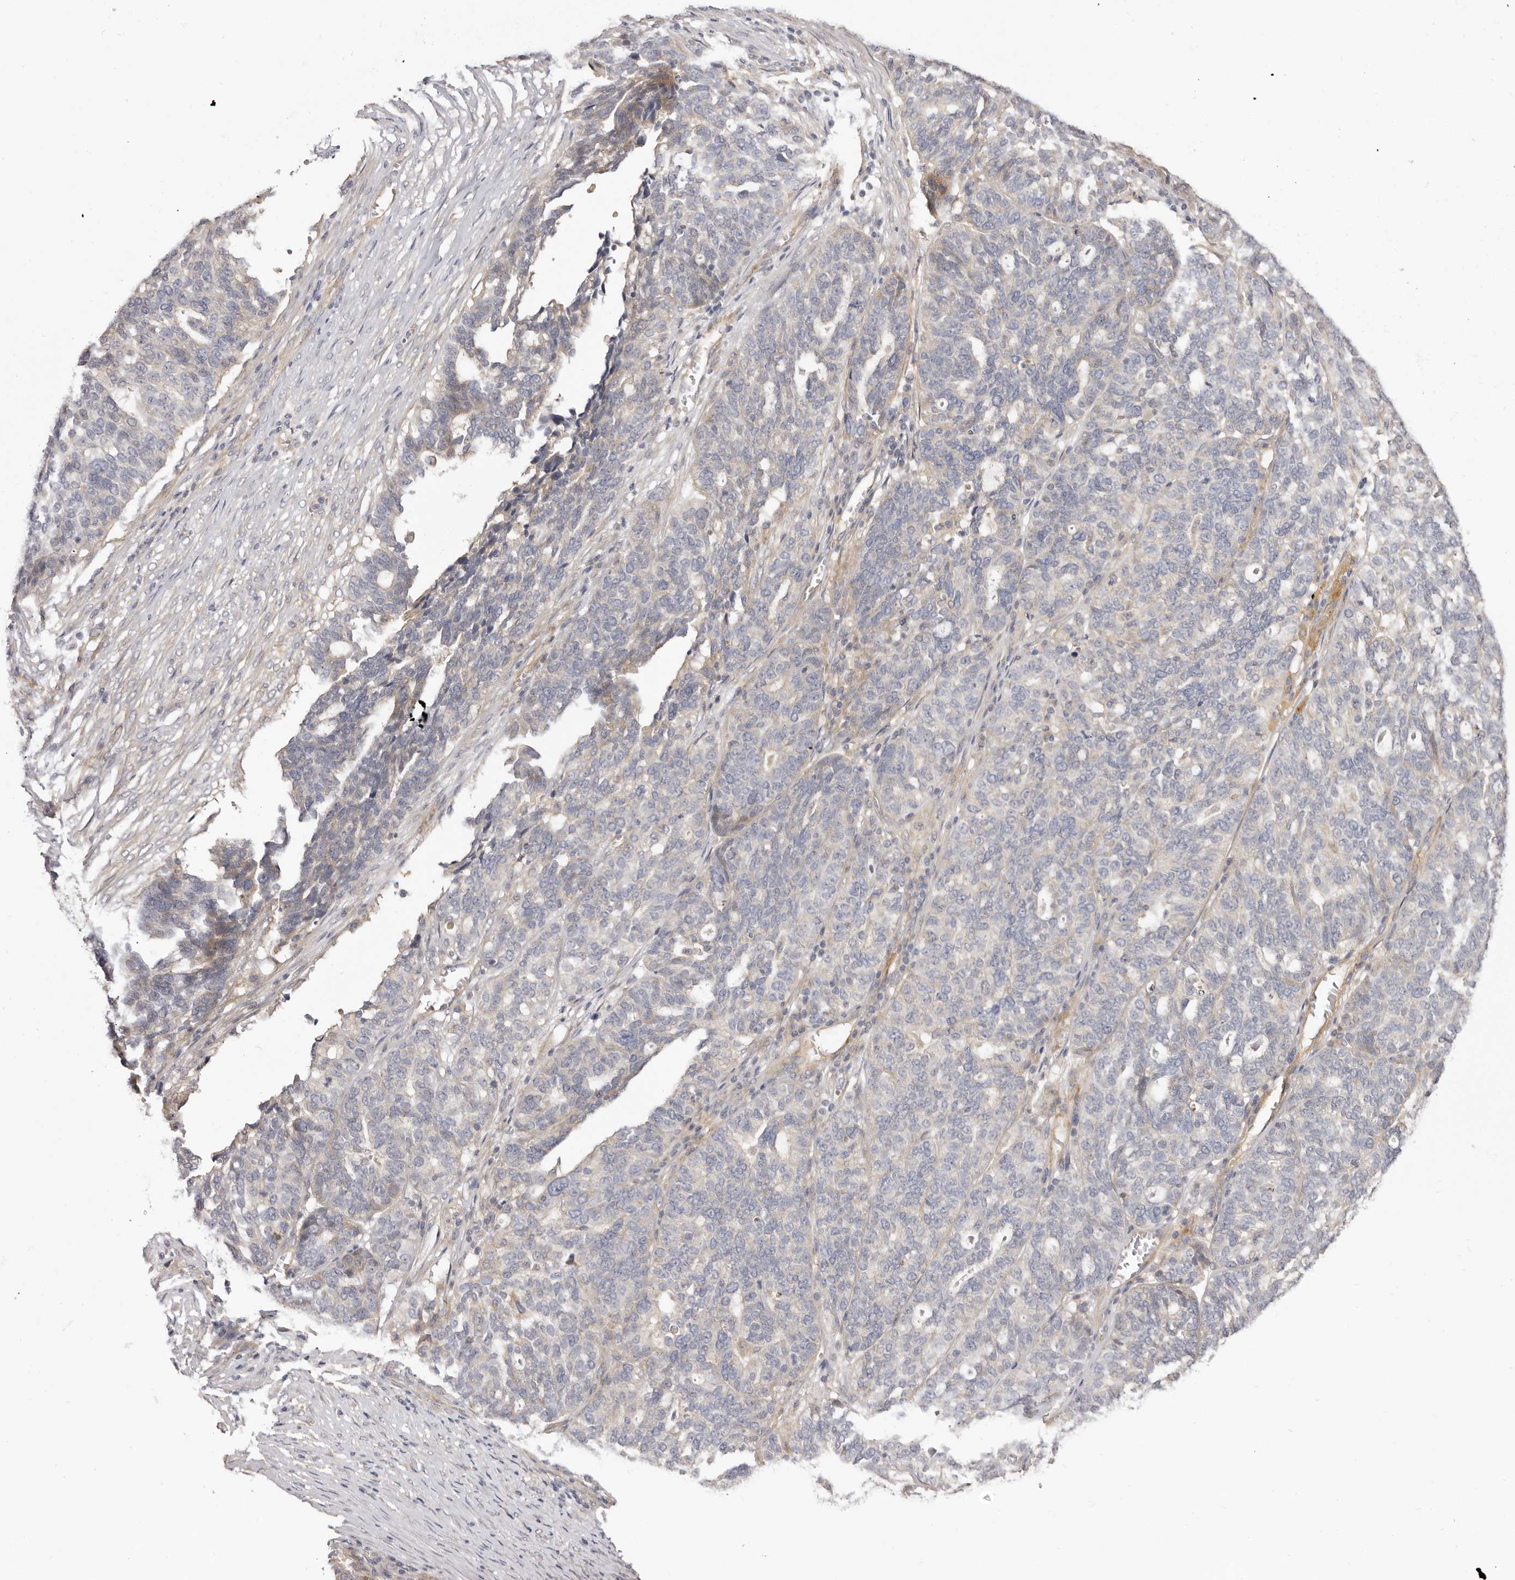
{"staining": {"intensity": "negative", "quantity": "none", "location": "none"}, "tissue": "ovarian cancer", "cell_type": "Tumor cells", "image_type": "cancer", "snomed": [{"axis": "morphology", "description": "Cystadenocarcinoma, serous, NOS"}, {"axis": "topography", "description": "Ovary"}], "caption": "Tumor cells show no significant protein expression in serous cystadenocarcinoma (ovarian).", "gene": "ADAMTS9", "patient": {"sex": "female", "age": 59}}